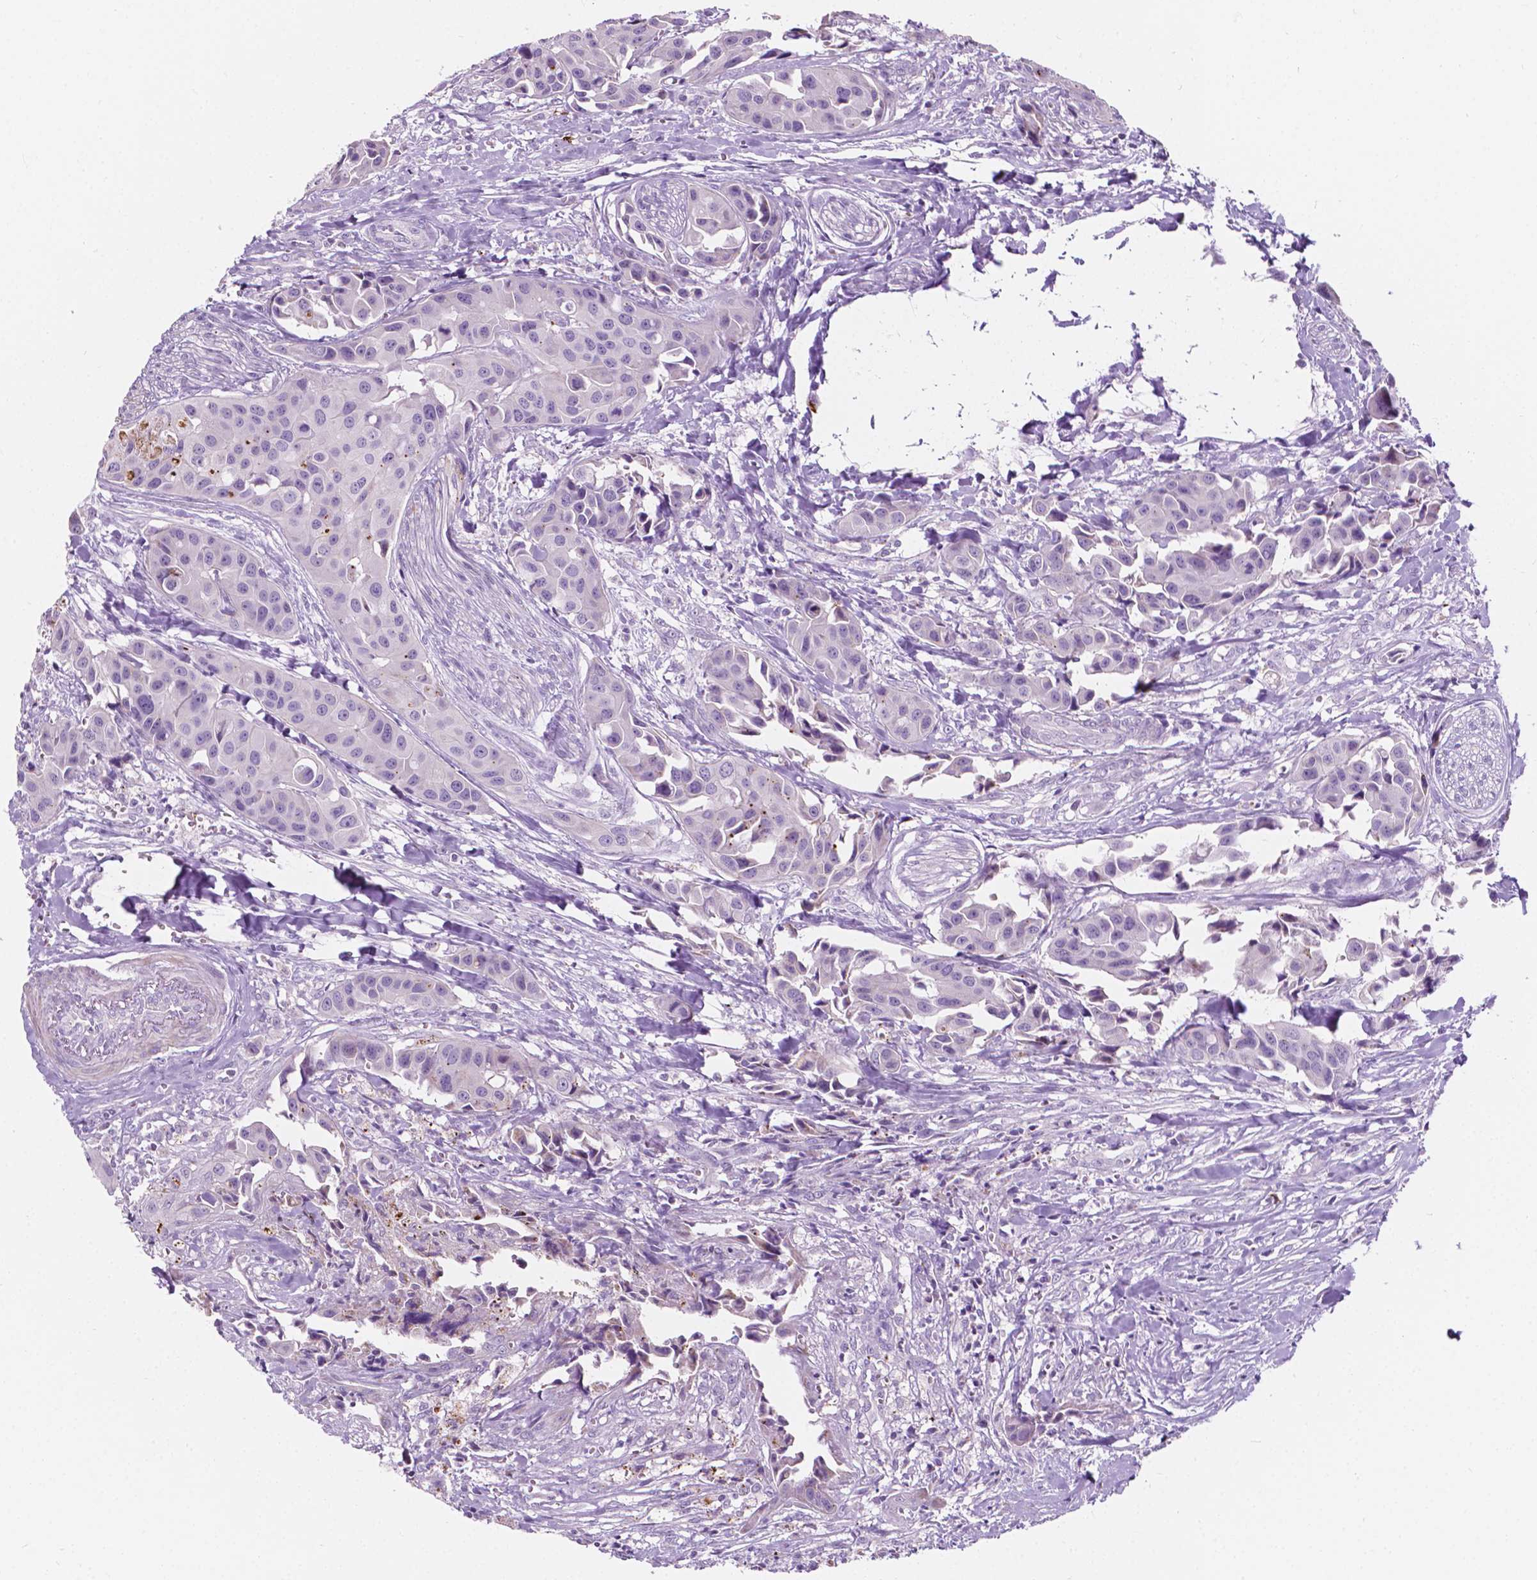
{"staining": {"intensity": "negative", "quantity": "none", "location": "none"}, "tissue": "head and neck cancer", "cell_type": "Tumor cells", "image_type": "cancer", "snomed": [{"axis": "morphology", "description": "Adenocarcinoma, NOS"}, {"axis": "topography", "description": "Head-Neck"}], "caption": "Immunohistochemistry of head and neck adenocarcinoma displays no staining in tumor cells.", "gene": "NOS1AP", "patient": {"sex": "male", "age": 76}}